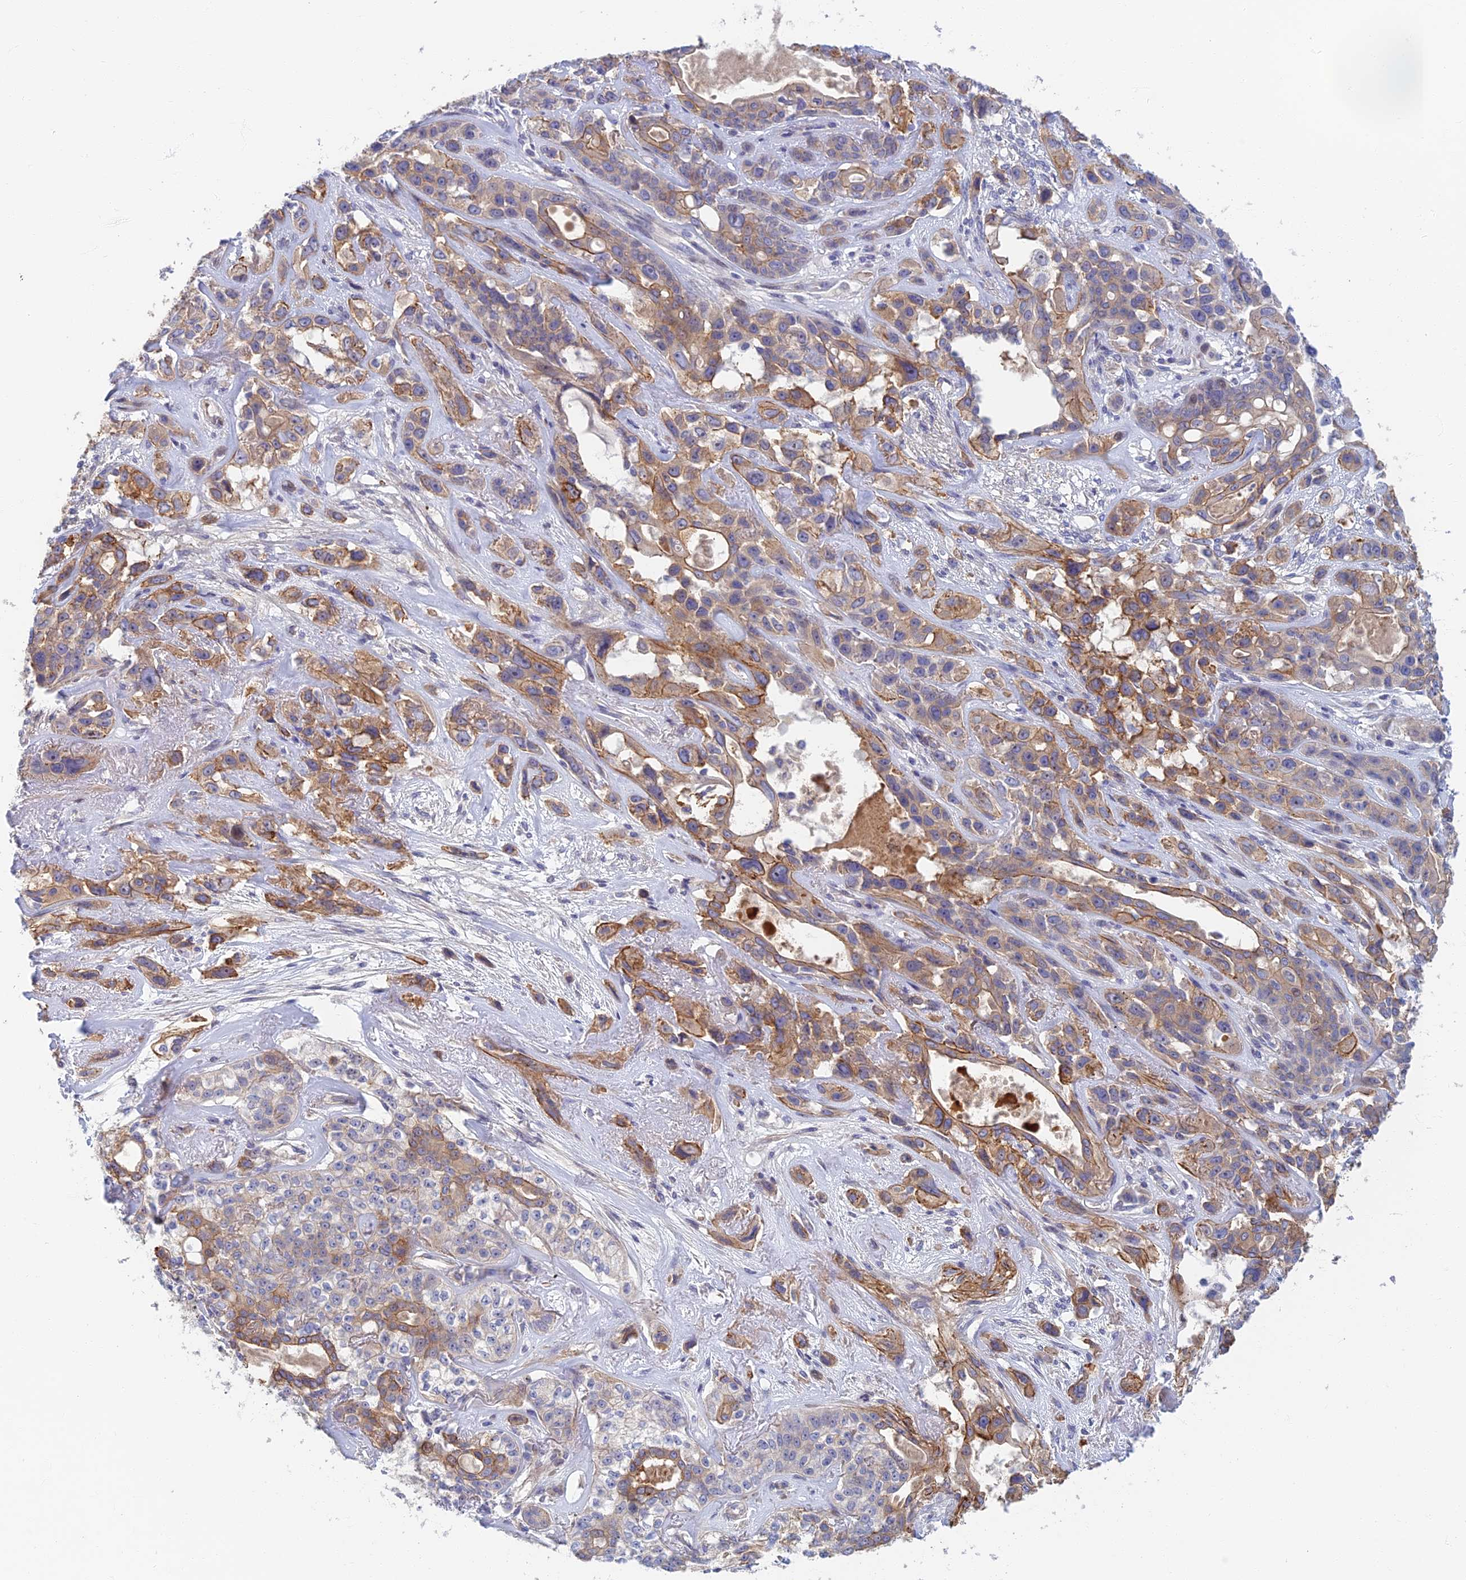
{"staining": {"intensity": "moderate", "quantity": "25%-75%", "location": "cytoplasmic/membranous"}, "tissue": "lung cancer", "cell_type": "Tumor cells", "image_type": "cancer", "snomed": [{"axis": "morphology", "description": "Squamous cell carcinoma, NOS"}, {"axis": "topography", "description": "Lung"}], "caption": "Immunohistochemical staining of lung cancer displays medium levels of moderate cytoplasmic/membranous positivity in about 25%-75% of tumor cells.", "gene": "RHBDL2", "patient": {"sex": "female", "age": 70}}